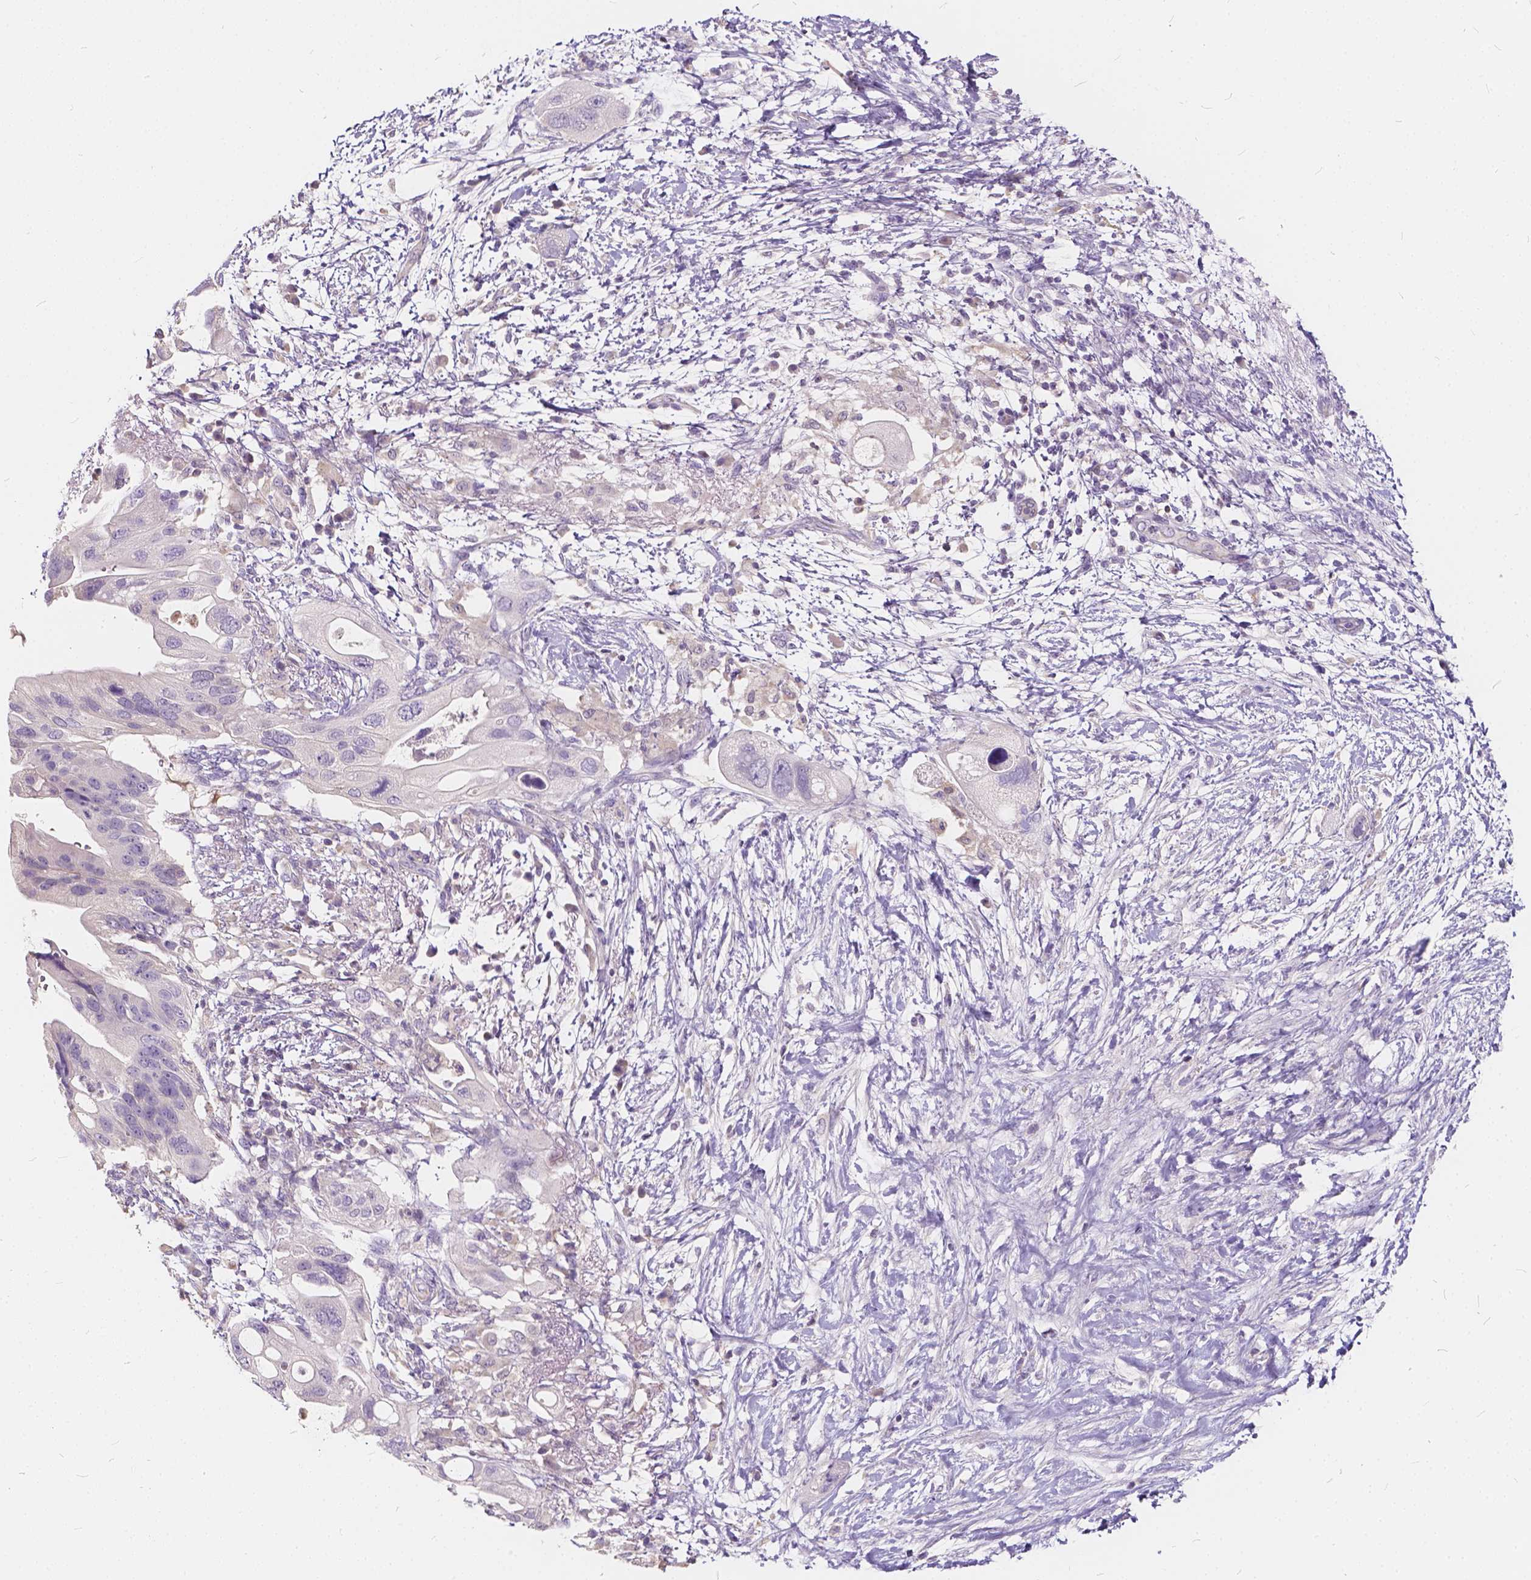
{"staining": {"intensity": "negative", "quantity": "none", "location": "none"}, "tissue": "pancreatic cancer", "cell_type": "Tumor cells", "image_type": "cancer", "snomed": [{"axis": "morphology", "description": "Adenocarcinoma, NOS"}, {"axis": "topography", "description": "Pancreas"}], "caption": "This is a micrograph of IHC staining of pancreatic cancer, which shows no positivity in tumor cells. (Stains: DAB (3,3'-diaminobenzidine) immunohistochemistry with hematoxylin counter stain, Microscopy: brightfield microscopy at high magnification).", "gene": "KIAA0513", "patient": {"sex": "female", "age": 72}}